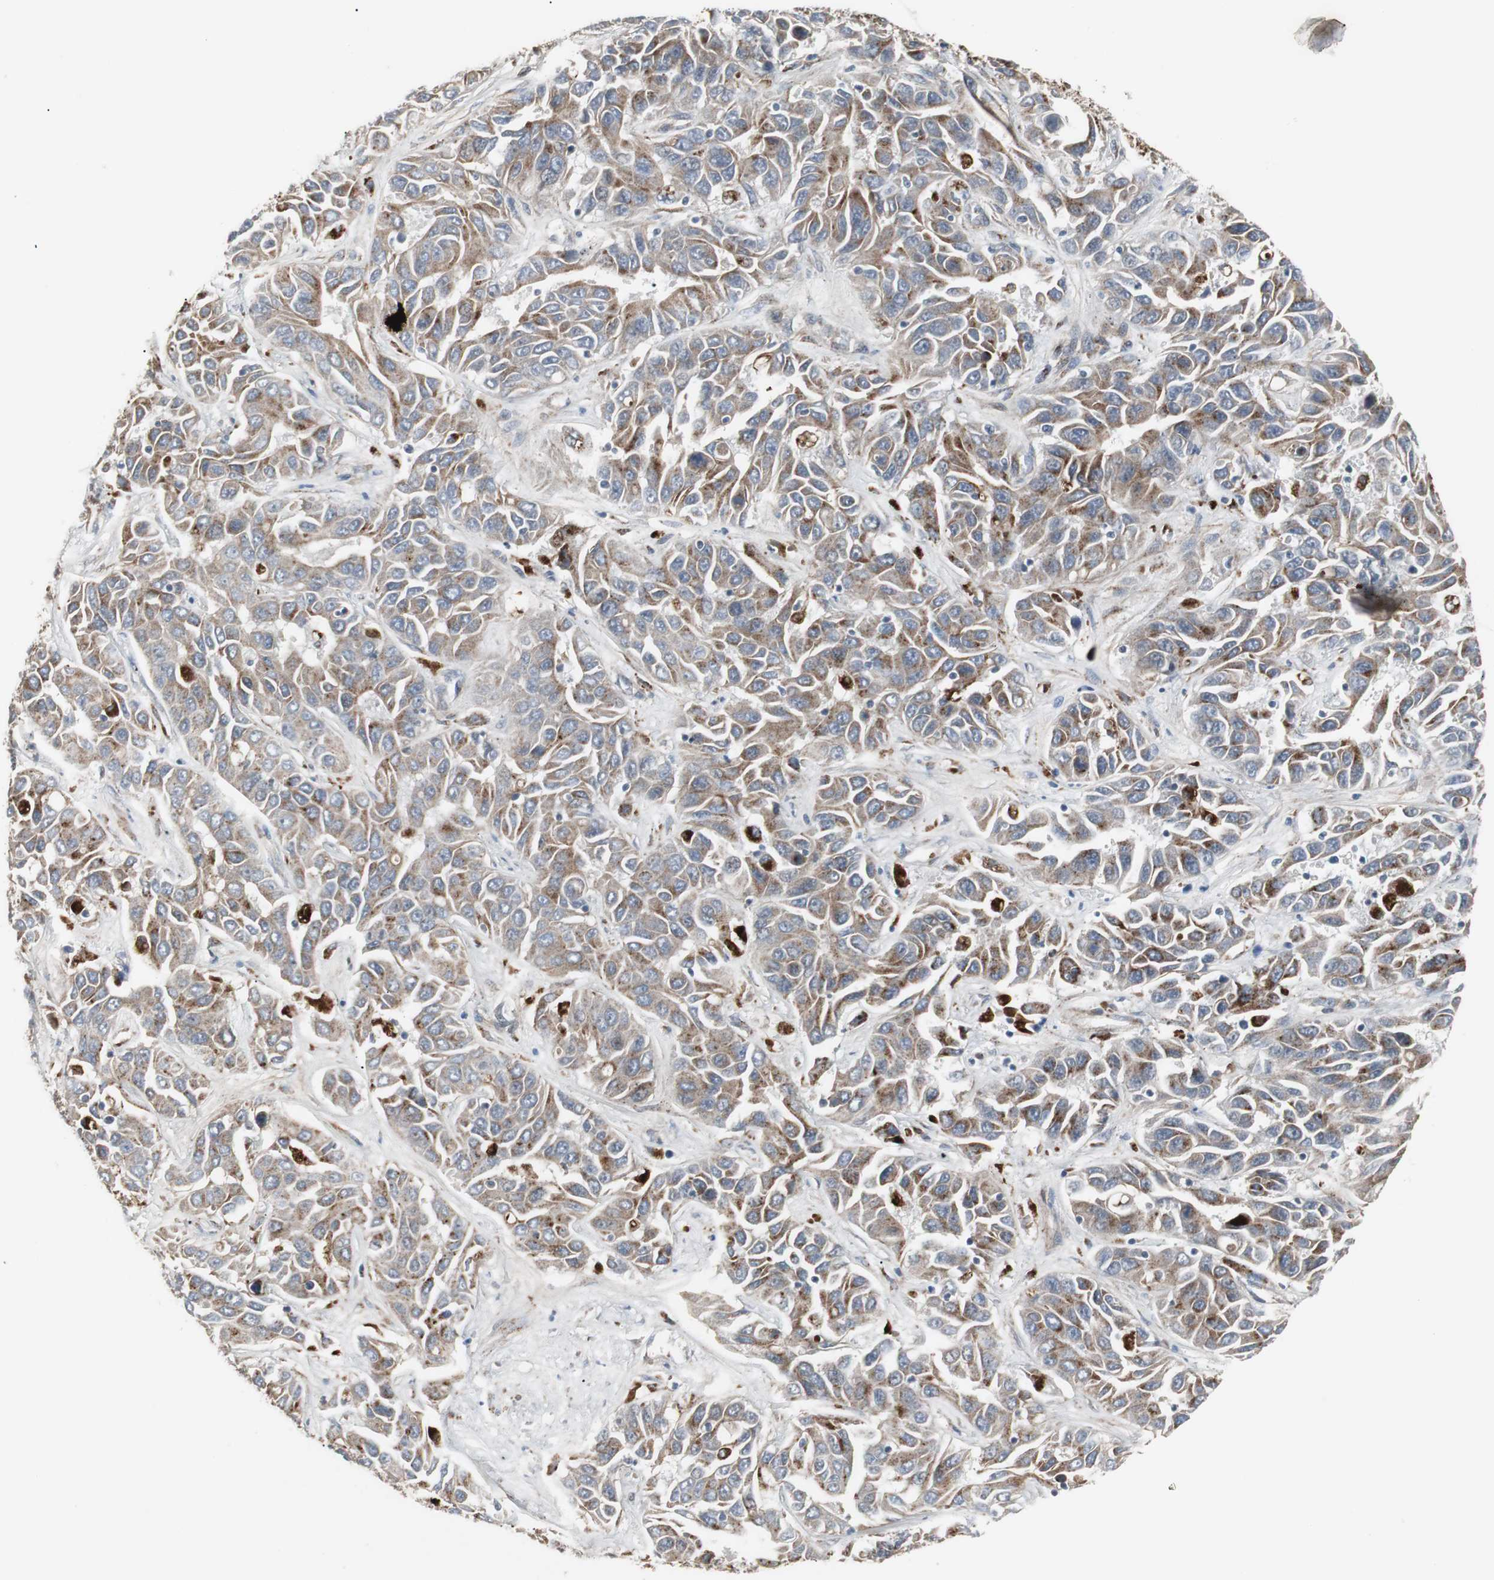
{"staining": {"intensity": "strong", "quantity": ">75%", "location": "cytoplasmic/membranous"}, "tissue": "liver cancer", "cell_type": "Tumor cells", "image_type": "cancer", "snomed": [{"axis": "morphology", "description": "Cholangiocarcinoma"}, {"axis": "topography", "description": "Liver"}], "caption": "A histopathology image of human liver cancer stained for a protein exhibits strong cytoplasmic/membranous brown staining in tumor cells.", "gene": "GBA1", "patient": {"sex": "female", "age": 52}}